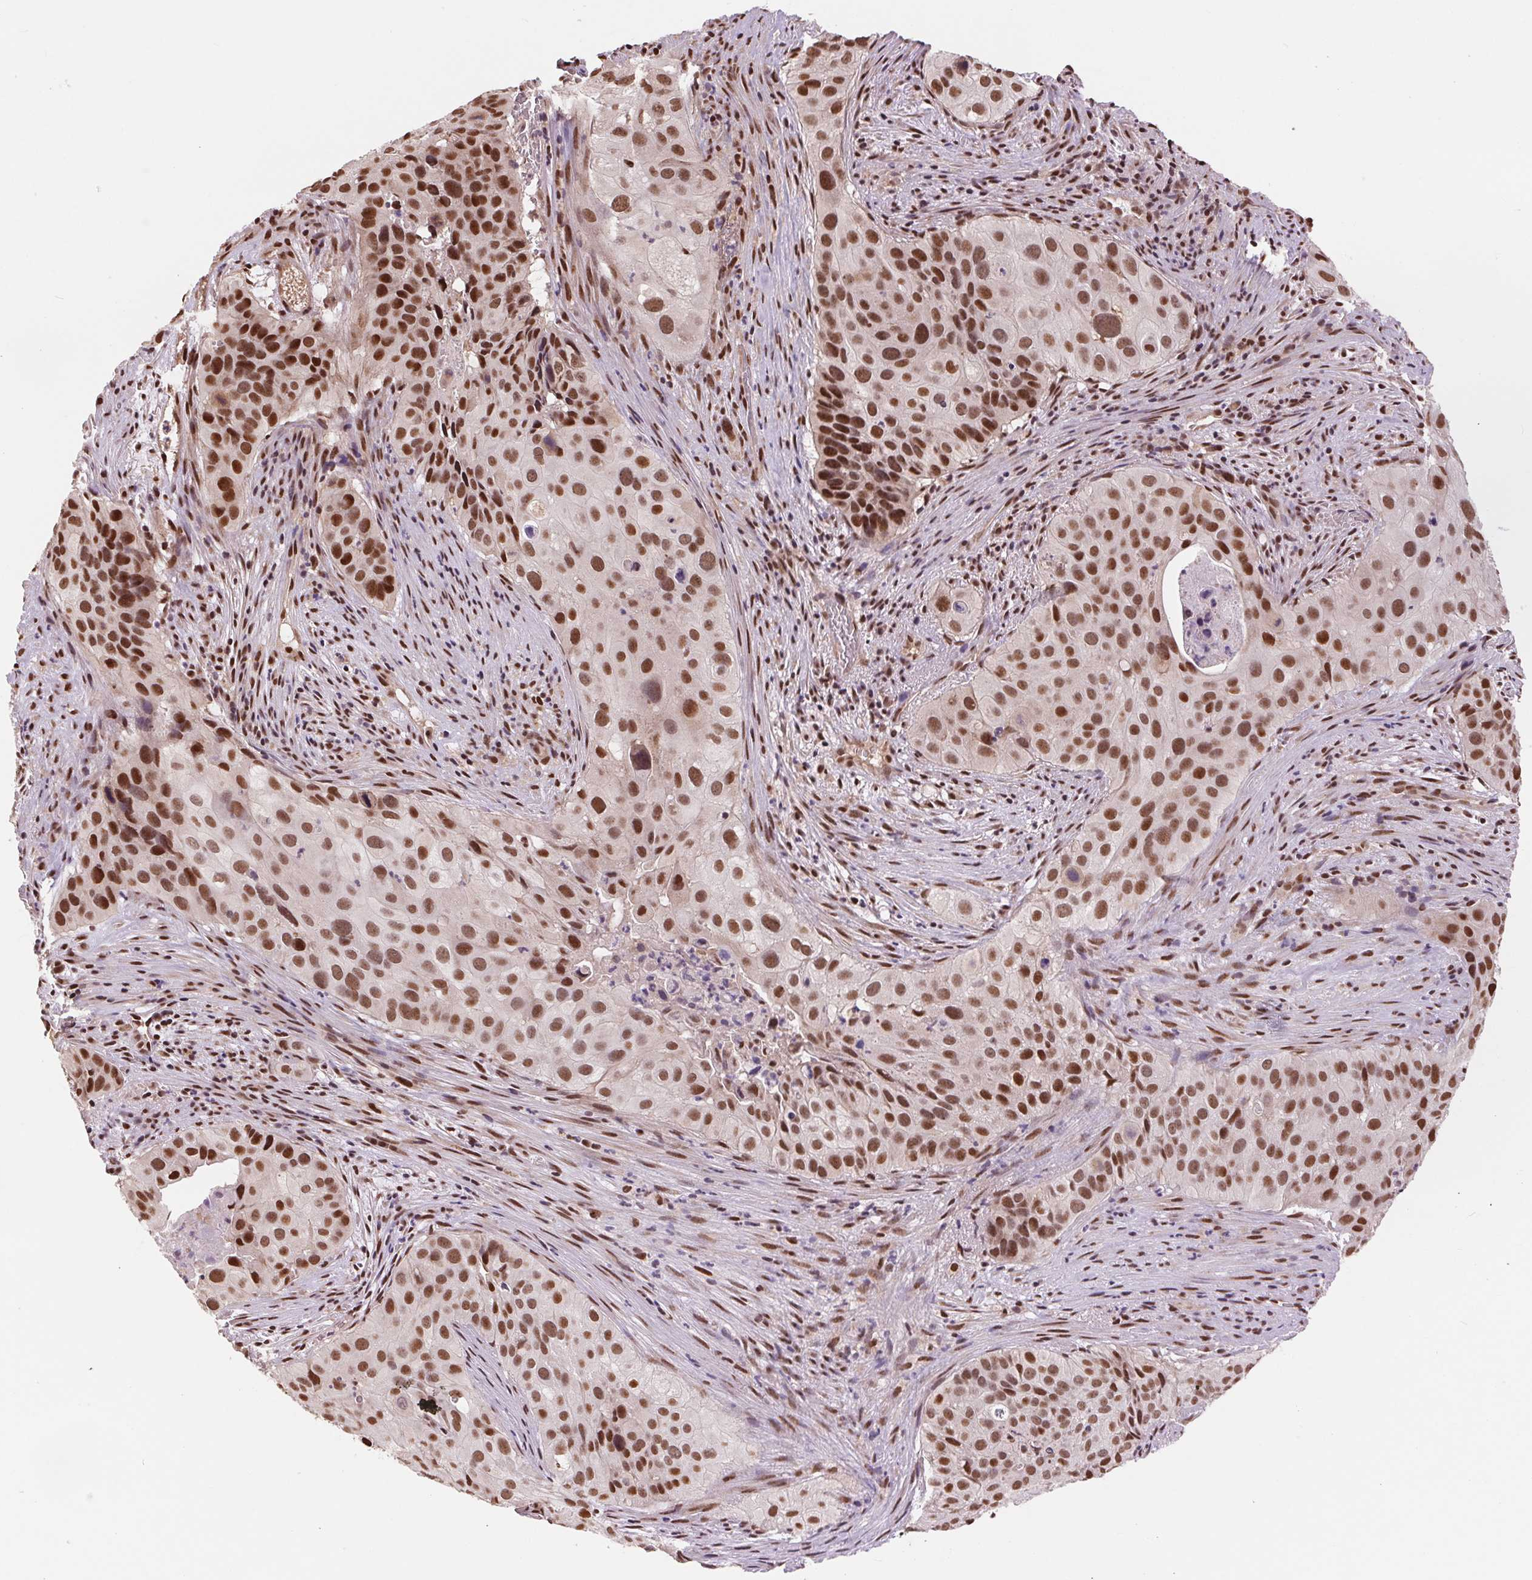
{"staining": {"intensity": "strong", "quantity": ">75%", "location": "nuclear"}, "tissue": "cervical cancer", "cell_type": "Tumor cells", "image_type": "cancer", "snomed": [{"axis": "morphology", "description": "Squamous cell carcinoma, NOS"}, {"axis": "topography", "description": "Cervix"}], "caption": "DAB (3,3'-diaminobenzidine) immunohistochemical staining of human cervical cancer demonstrates strong nuclear protein staining in about >75% of tumor cells.", "gene": "RAD23A", "patient": {"sex": "female", "age": 38}}